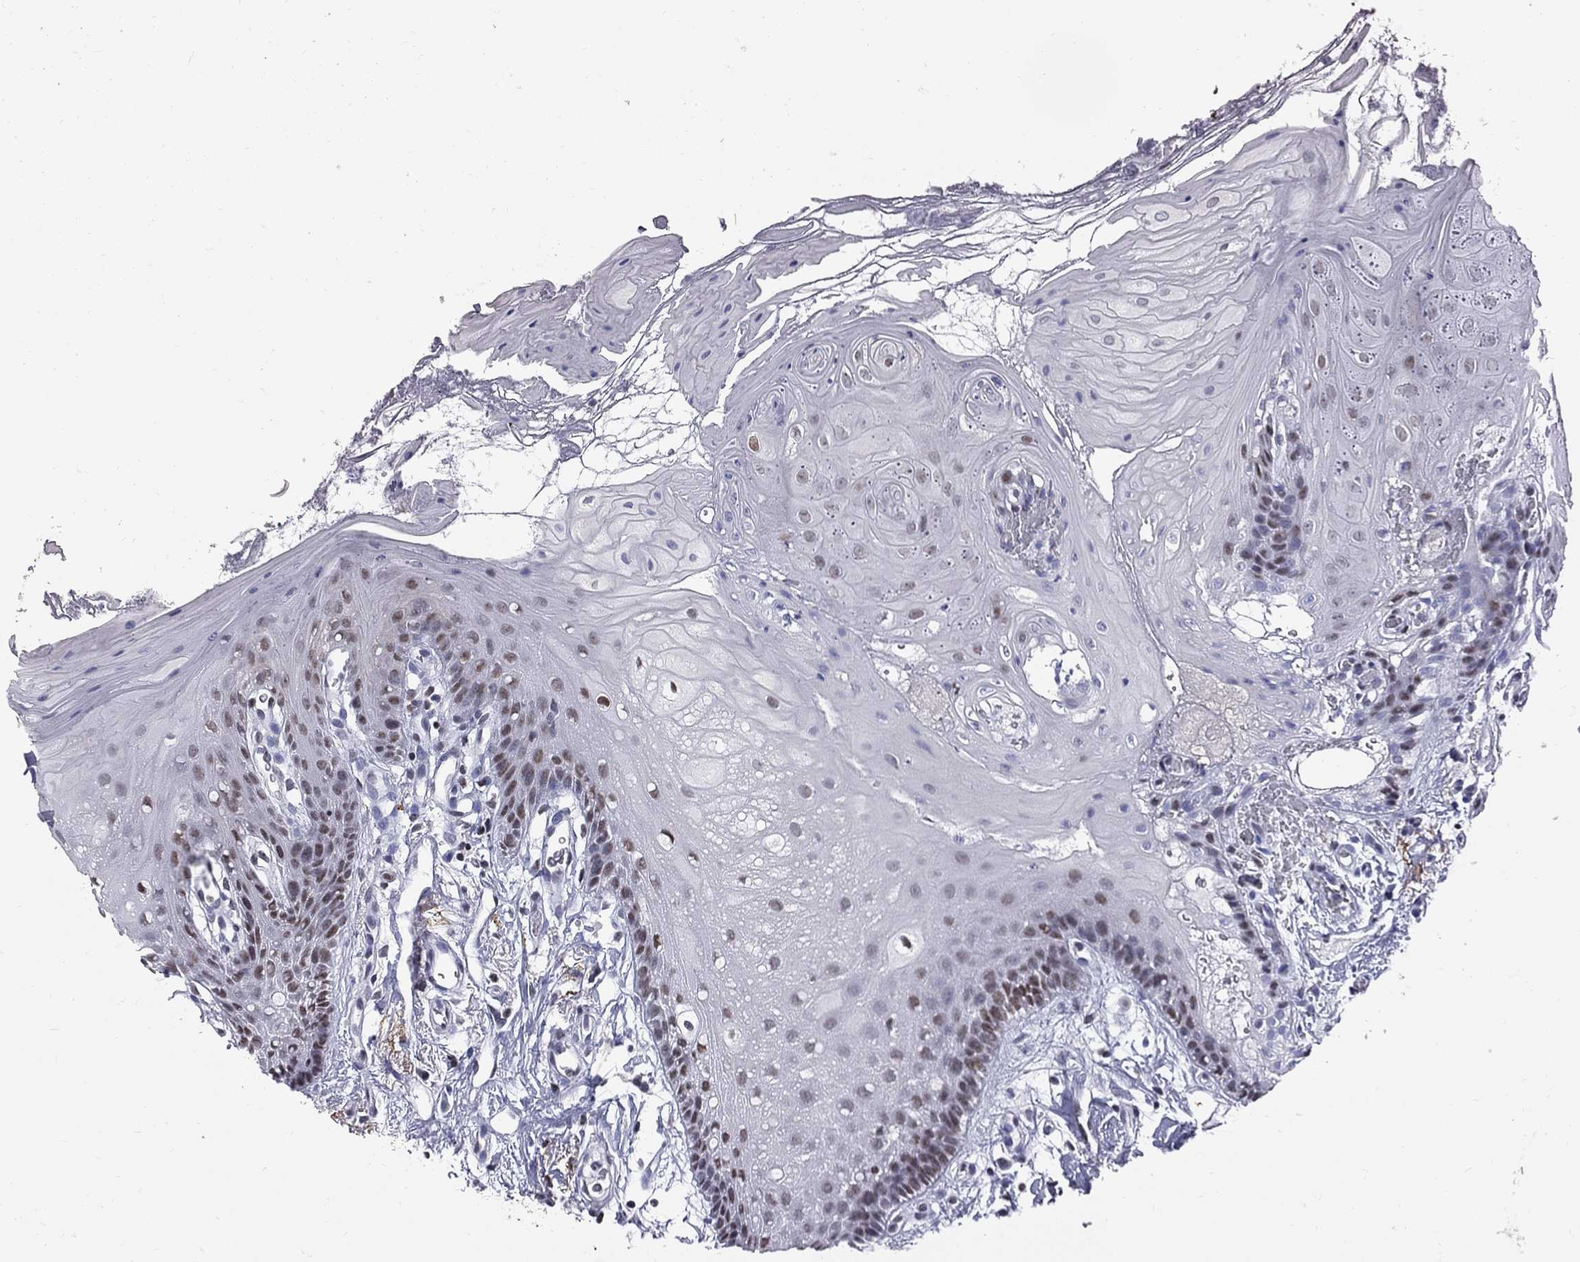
{"staining": {"intensity": "moderate", "quantity": "<25%", "location": "nuclear"}, "tissue": "oral mucosa", "cell_type": "Squamous epithelial cells", "image_type": "normal", "snomed": [{"axis": "morphology", "description": "Normal tissue, NOS"}, {"axis": "morphology", "description": "Squamous cell carcinoma, NOS"}, {"axis": "topography", "description": "Oral tissue"}, {"axis": "topography", "description": "Head-Neck"}], "caption": "Immunohistochemistry (DAB (3,3'-diaminobenzidine)) staining of benign oral mucosa displays moderate nuclear protein expression in about <25% of squamous epithelial cells. (IHC, brightfield microscopy, high magnification).", "gene": "ZNF154", "patient": {"sex": "male", "age": 69}}